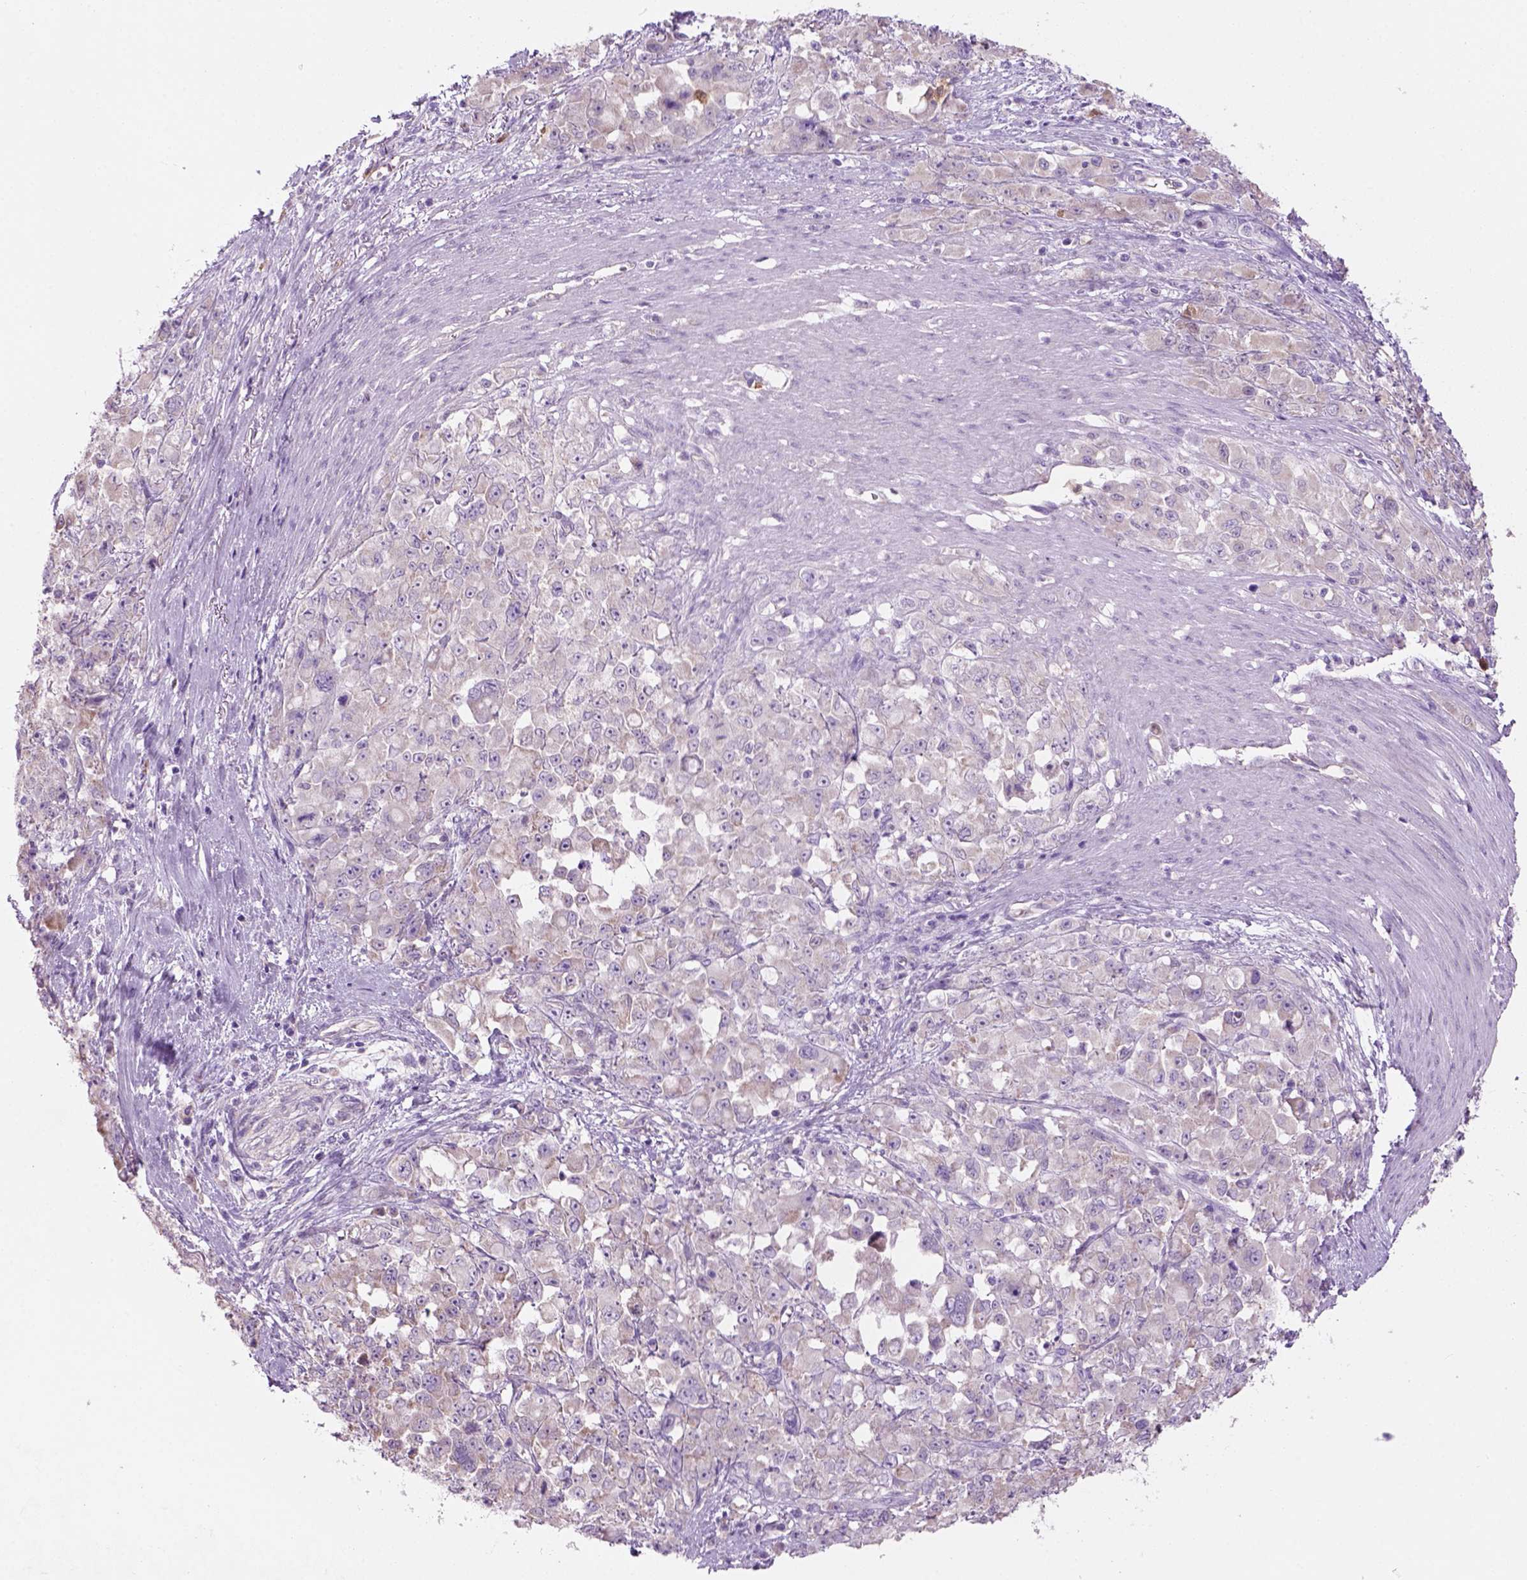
{"staining": {"intensity": "negative", "quantity": "none", "location": "none"}, "tissue": "stomach cancer", "cell_type": "Tumor cells", "image_type": "cancer", "snomed": [{"axis": "morphology", "description": "Adenocarcinoma, NOS"}, {"axis": "topography", "description": "Stomach"}], "caption": "IHC histopathology image of human adenocarcinoma (stomach) stained for a protein (brown), which displays no staining in tumor cells.", "gene": "CD84", "patient": {"sex": "female", "age": 76}}